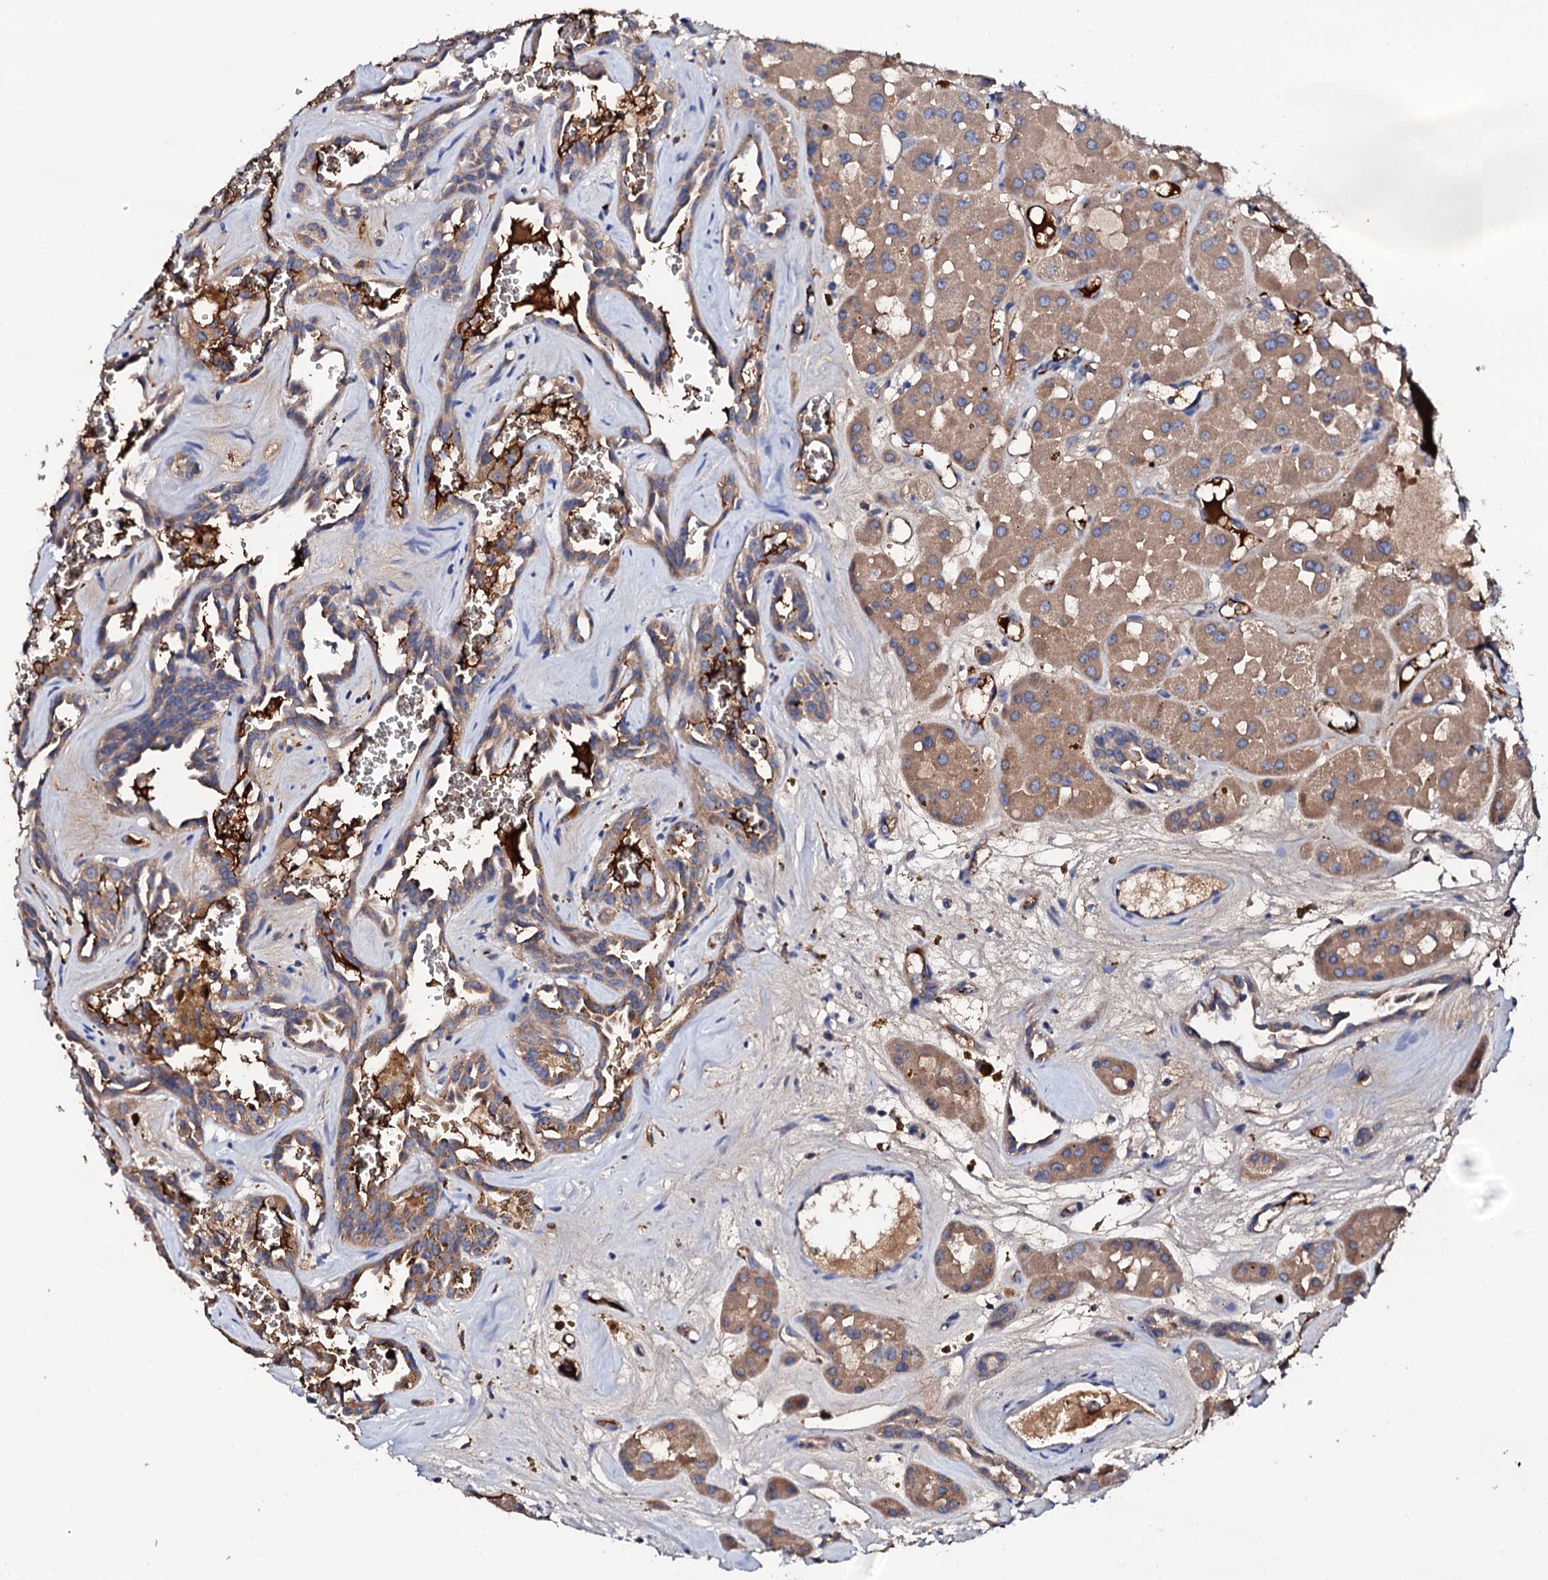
{"staining": {"intensity": "moderate", "quantity": ">75%", "location": "cytoplasmic/membranous"}, "tissue": "renal cancer", "cell_type": "Tumor cells", "image_type": "cancer", "snomed": [{"axis": "morphology", "description": "Carcinoma, NOS"}, {"axis": "topography", "description": "Kidney"}], "caption": "Immunohistochemistry of renal cancer (carcinoma) displays medium levels of moderate cytoplasmic/membranous expression in about >75% of tumor cells.", "gene": "TCAF2", "patient": {"sex": "female", "age": 75}}